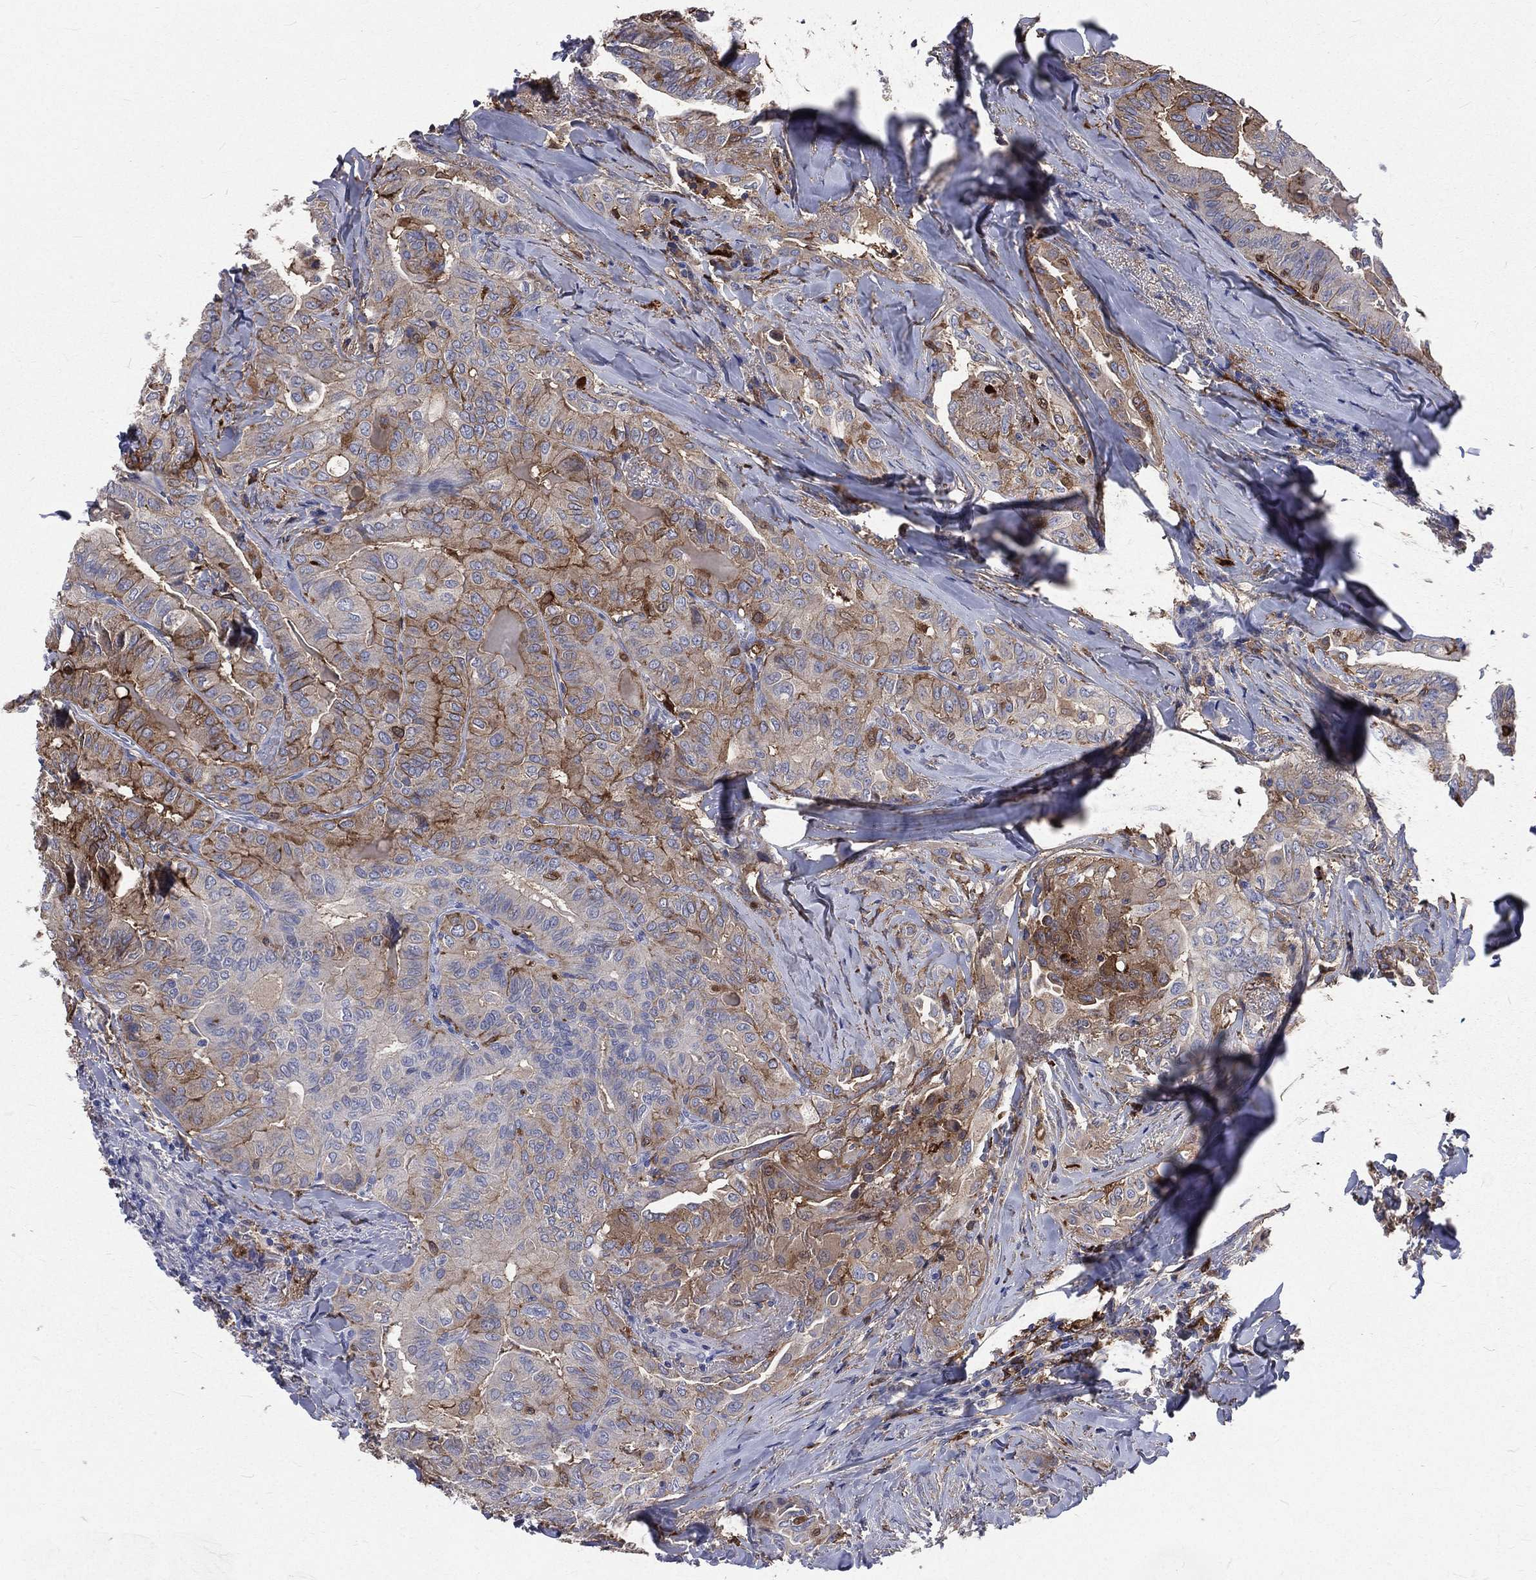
{"staining": {"intensity": "strong", "quantity": "<25%", "location": "cytoplasmic/membranous"}, "tissue": "thyroid cancer", "cell_type": "Tumor cells", "image_type": "cancer", "snomed": [{"axis": "morphology", "description": "Papillary adenocarcinoma, NOS"}, {"axis": "topography", "description": "Thyroid gland"}], "caption": "Papillary adenocarcinoma (thyroid) was stained to show a protein in brown. There is medium levels of strong cytoplasmic/membranous staining in approximately <25% of tumor cells.", "gene": "BASP1", "patient": {"sex": "female", "age": 68}}